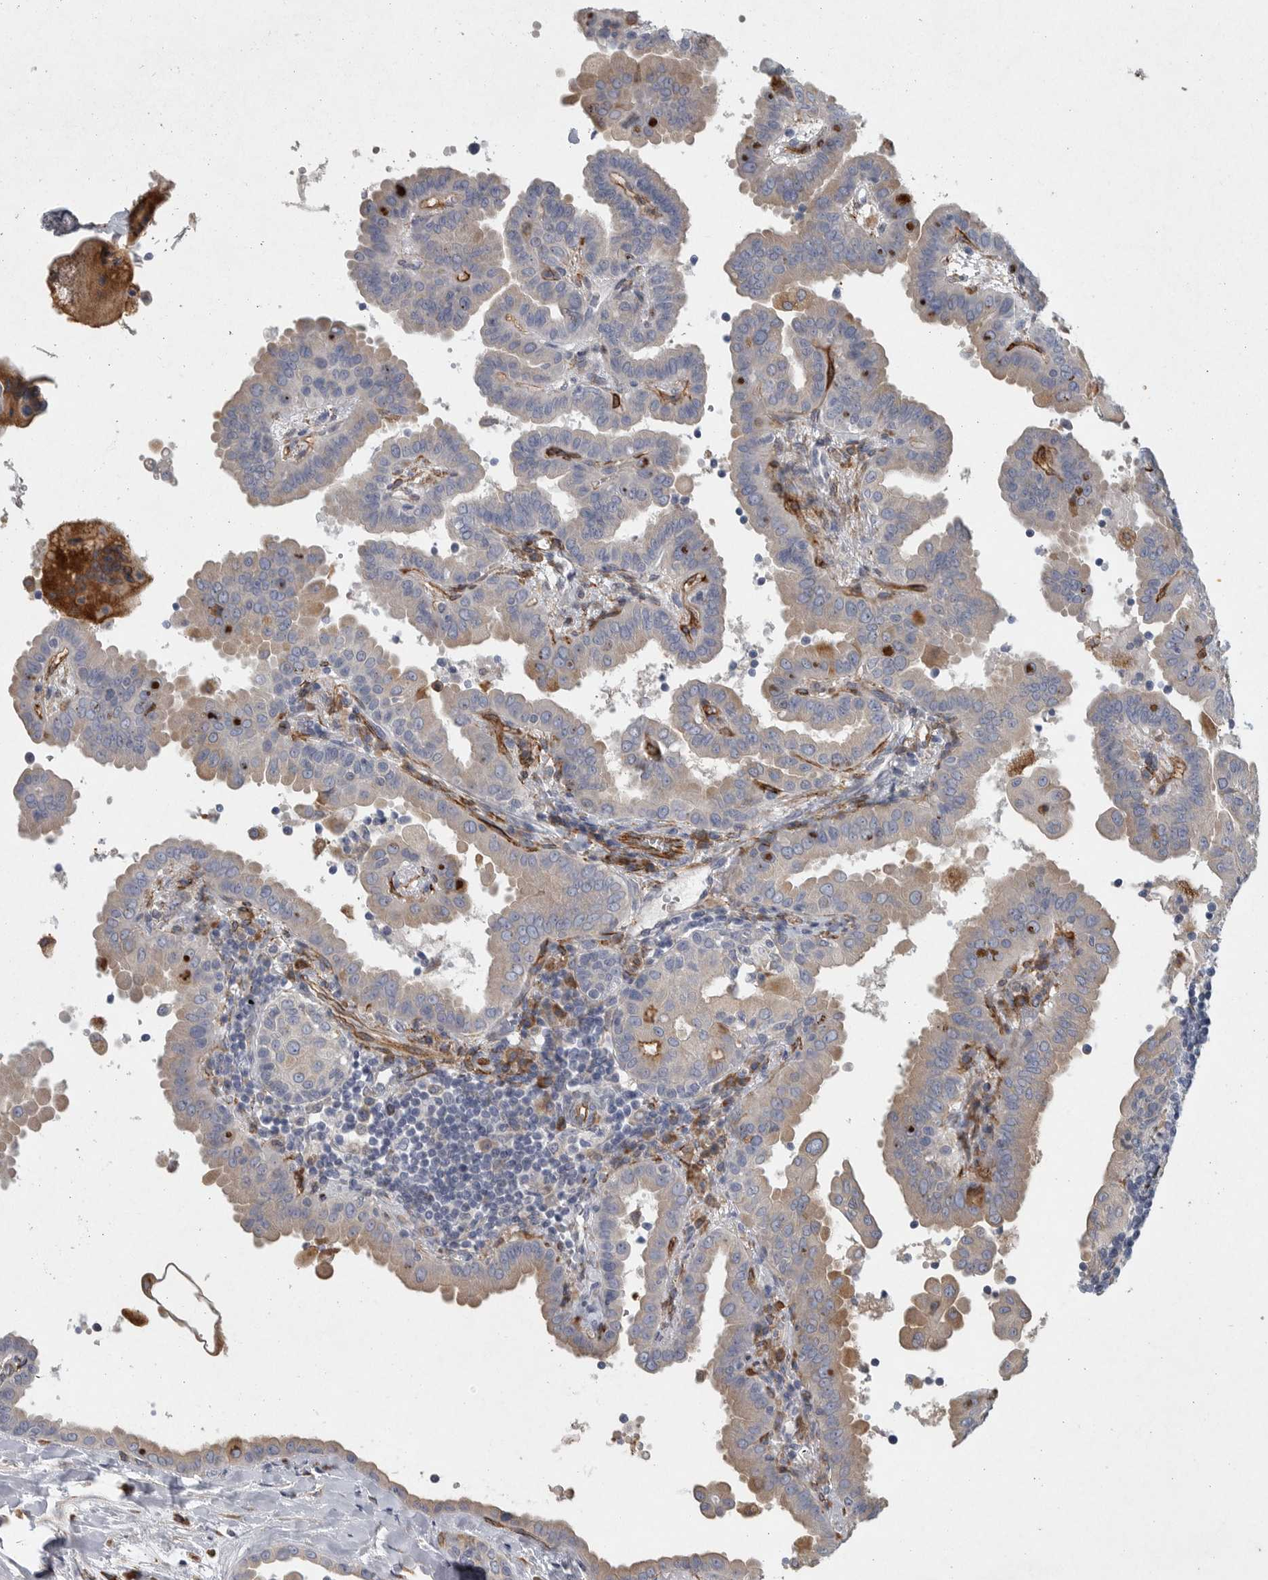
{"staining": {"intensity": "weak", "quantity": "25%-75%", "location": "cytoplasmic/membranous"}, "tissue": "thyroid cancer", "cell_type": "Tumor cells", "image_type": "cancer", "snomed": [{"axis": "morphology", "description": "Papillary adenocarcinoma, NOS"}, {"axis": "topography", "description": "Thyroid gland"}], "caption": "Papillary adenocarcinoma (thyroid) stained with a brown dye displays weak cytoplasmic/membranous positive expression in about 25%-75% of tumor cells.", "gene": "MINPP1", "patient": {"sex": "male", "age": 33}}